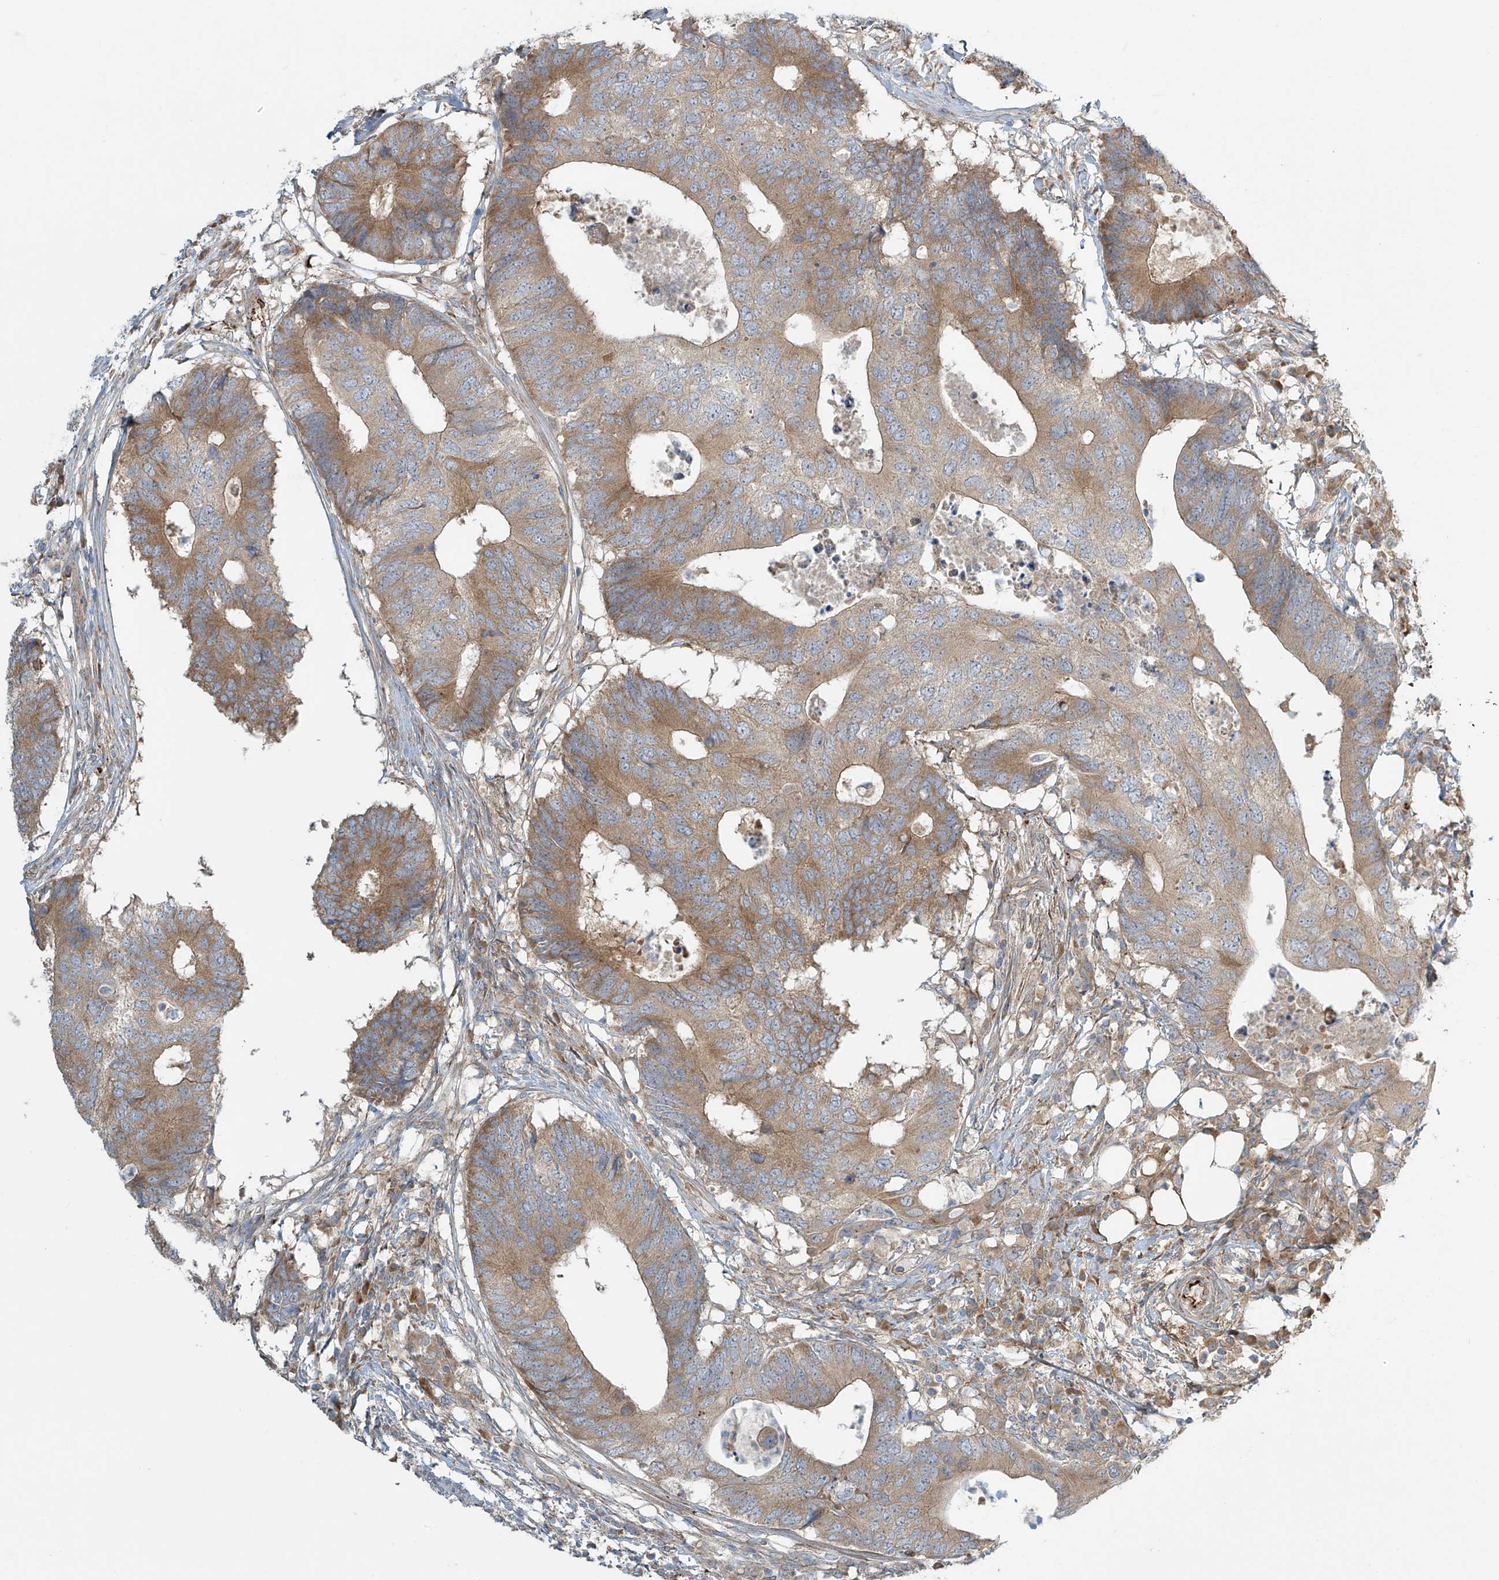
{"staining": {"intensity": "moderate", "quantity": ">75%", "location": "cytoplasmic/membranous"}, "tissue": "colorectal cancer", "cell_type": "Tumor cells", "image_type": "cancer", "snomed": [{"axis": "morphology", "description": "Adenocarcinoma, NOS"}, {"axis": "topography", "description": "Colon"}], "caption": "Immunohistochemistry histopathology image of human colorectal cancer stained for a protein (brown), which demonstrates medium levels of moderate cytoplasmic/membranous staining in about >75% of tumor cells.", "gene": "LZTS3", "patient": {"sex": "male", "age": 71}}